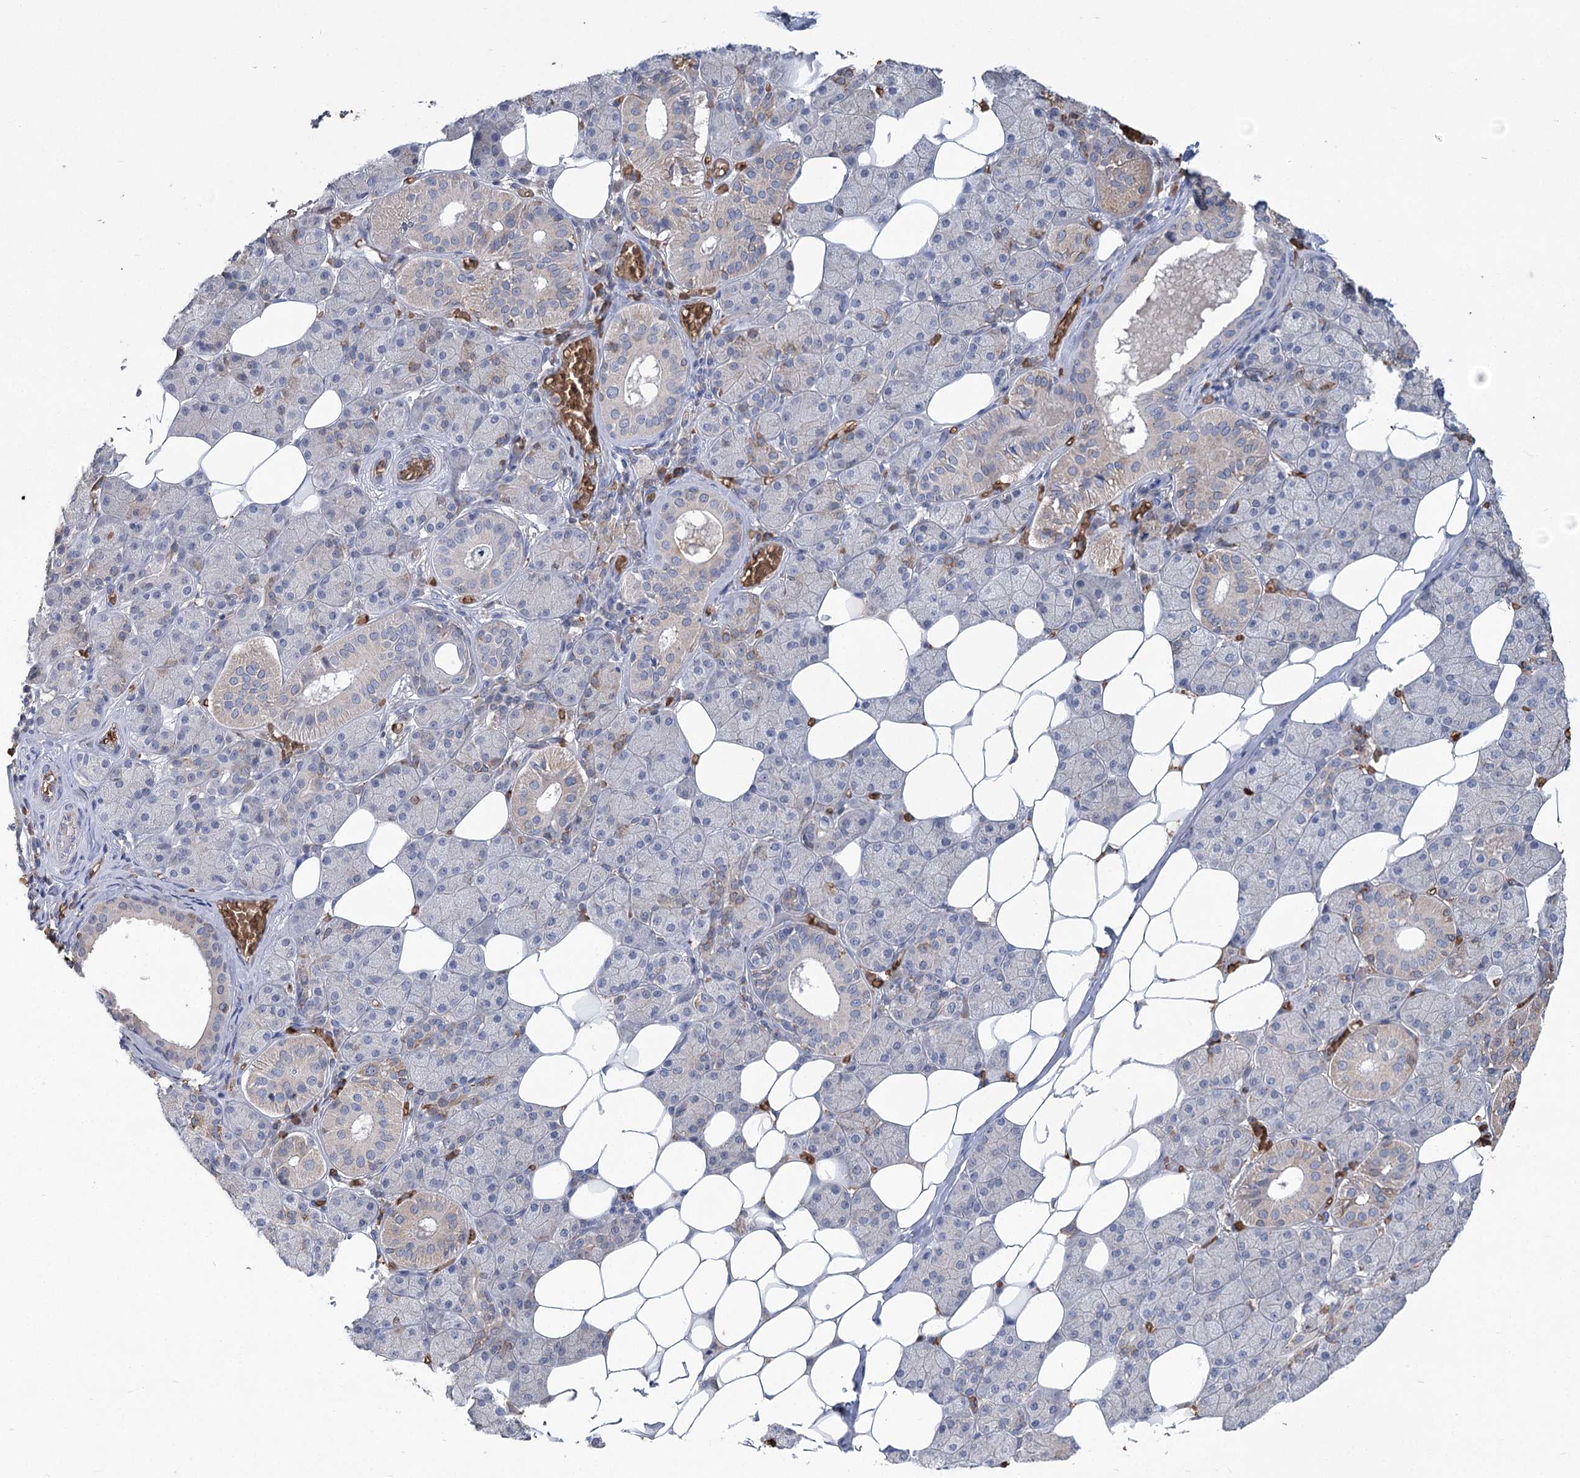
{"staining": {"intensity": "weak", "quantity": "<25%", "location": "cytoplasmic/membranous"}, "tissue": "salivary gland", "cell_type": "Glandular cells", "image_type": "normal", "snomed": [{"axis": "morphology", "description": "Normal tissue, NOS"}, {"axis": "topography", "description": "Salivary gland"}], "caption": "This is an IHC micrograph of unremarkable human salivary gland. There is no staining in glandular cells.", "gene": "HBA1", "patient": {"sex": "female", "age": 33}}